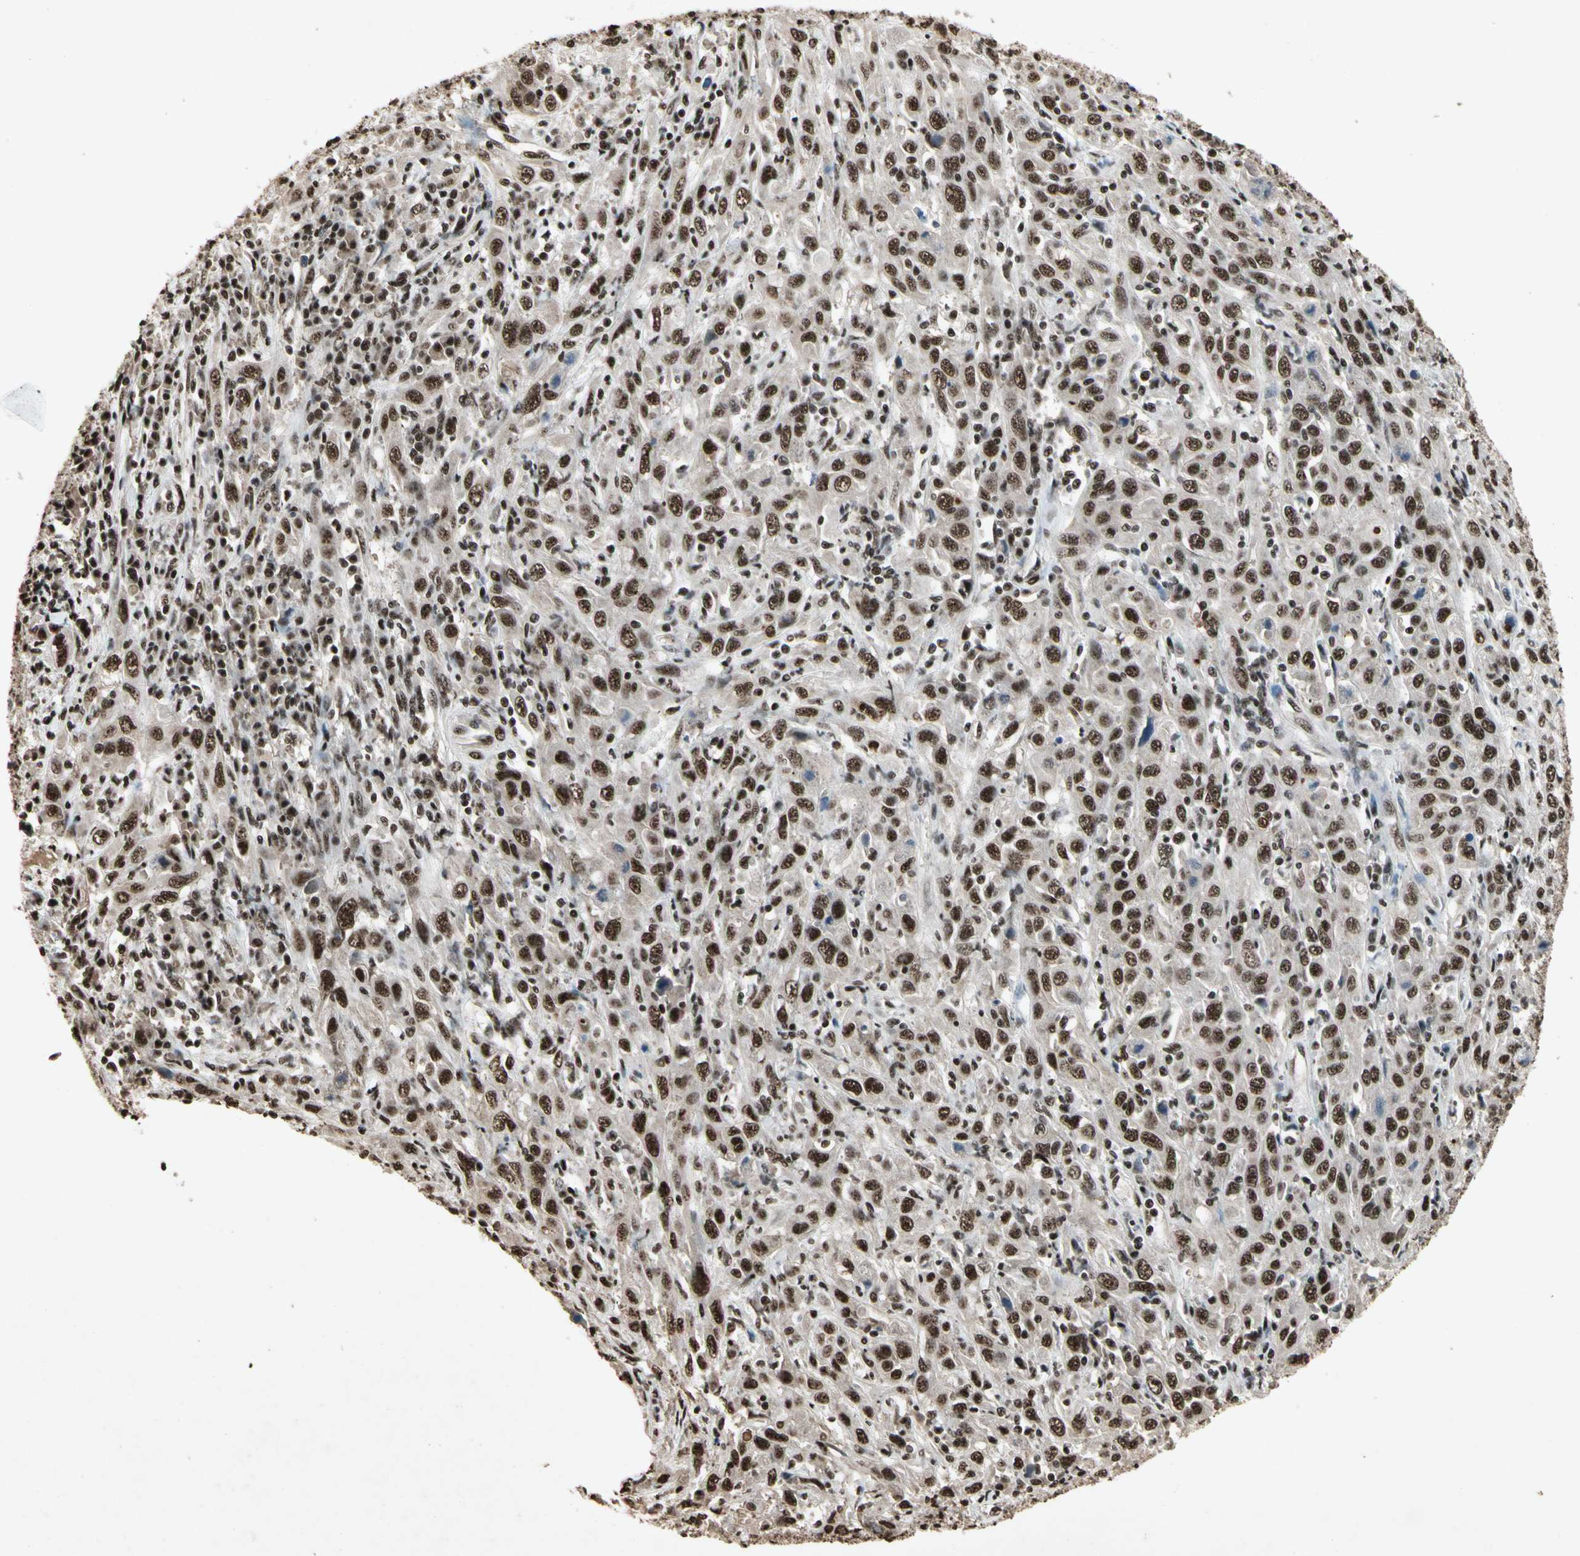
{"staining": {"intensity": "strong", "quantity": ">75%", "location": "nuclear"}, "tissue": "cervical cancer", "cell_type": "Tumor cells", "image_type": "cancer", "snomed": [{"axis": "morphology", "description": "Squamous cell carcinoma, NOS"}, {"axis": "topography", "description": "Cervix"}], "caption": "A histopathology image of cervical cancer (squamous cell carcinoma) stained for a protein reveals strong nuclear brown staining in tumor cells.", "gene": "TBX2", "patient": {"sex": "female", "age": 46}}